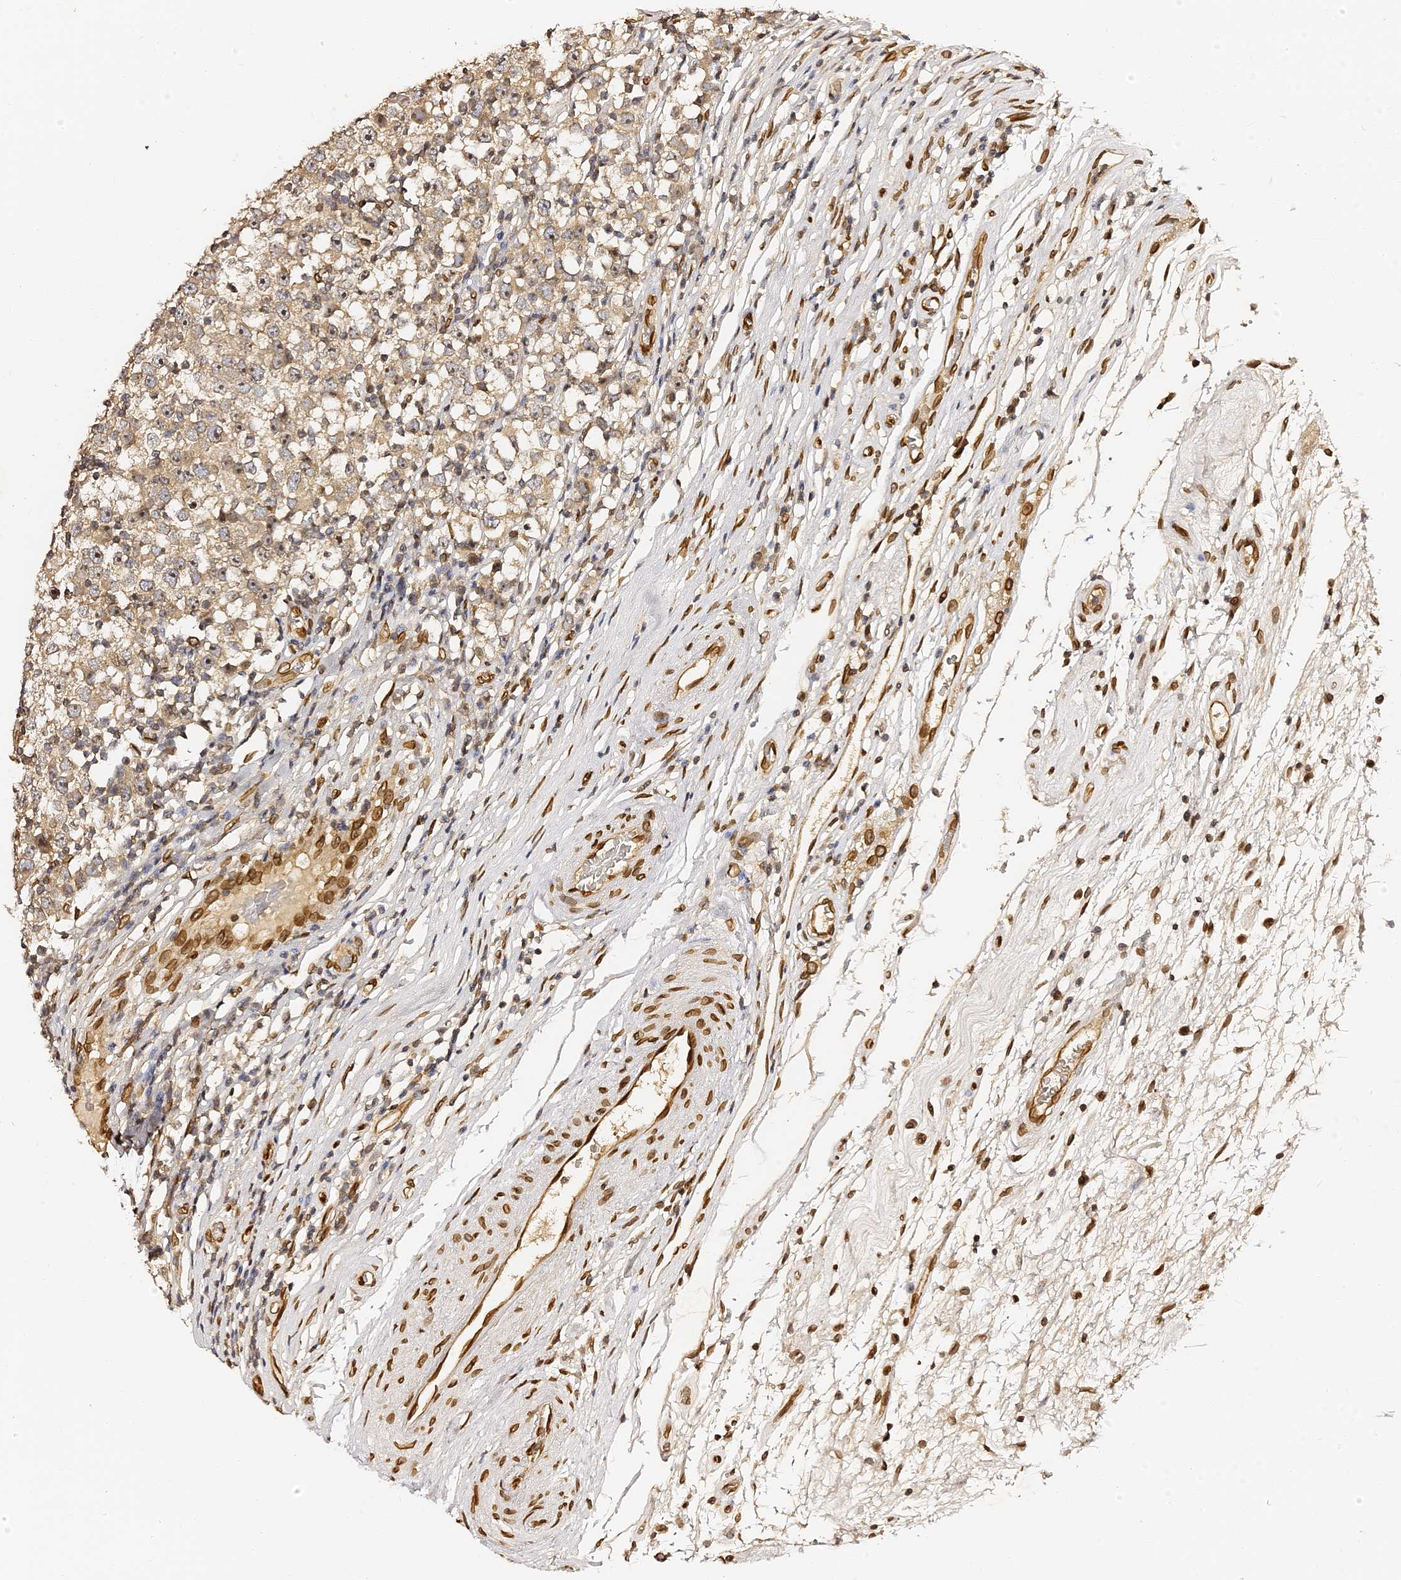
{"staining": {"intensity": "moderate", "quantity": ">75%", "location": "cytoplasmic/membranous,nuclear"}, "tissue": "testis cancer", "cell_type": "Tumor cells", "image_type": "cancer", "snomed": [{"axis": "morphology", "description": "Seminoma, NOS"}, {"axis": "topography", "description": "Testis"}], "caption": "High-power microscopy captured an IHC image of testis cancer, revealing moderate cytoplasmic/membranous and nuclear positivity in approximately >75% of tumor cells.", "gene": "ANAPC5", "patient": {"sex": "male", "age": 65}}